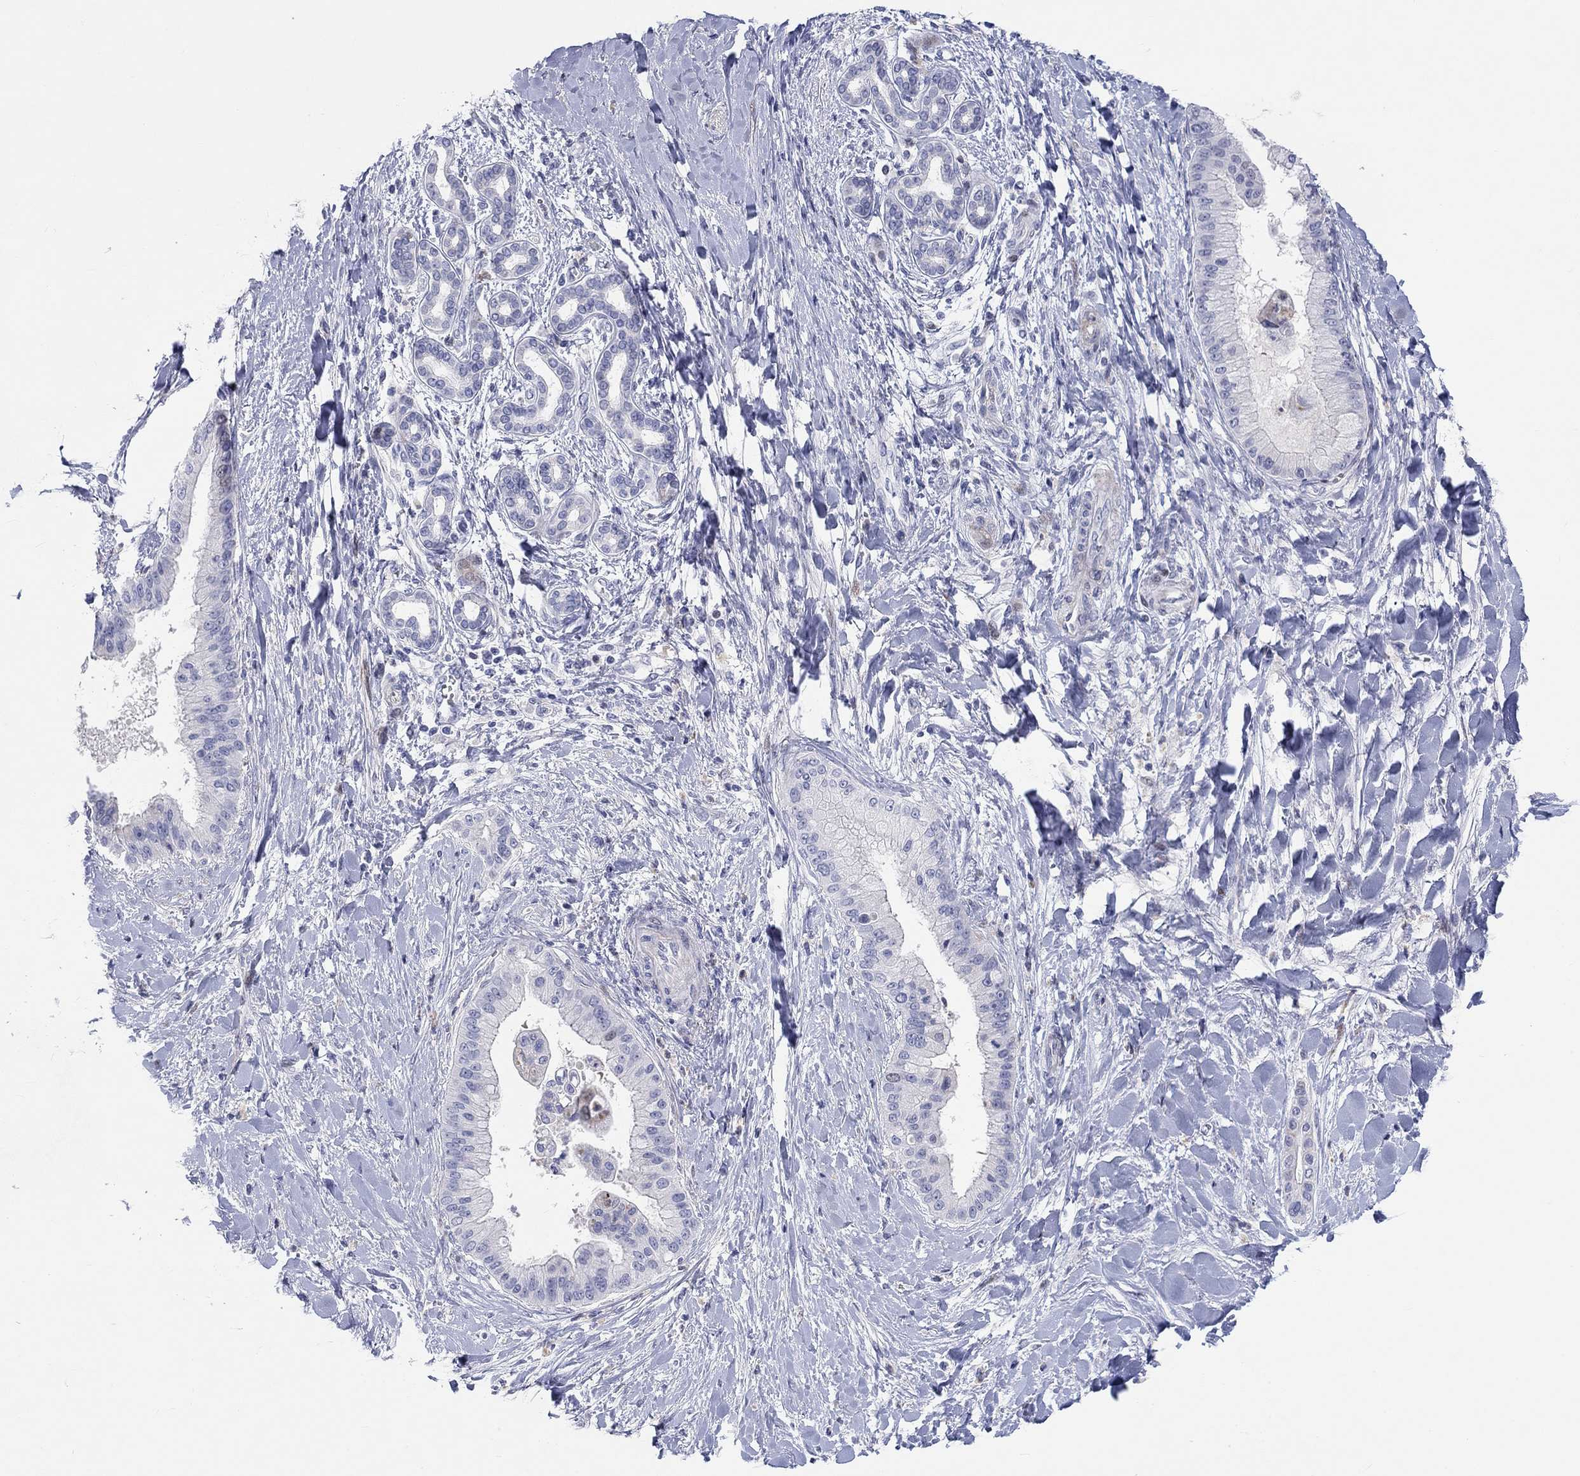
{"staining": {"intensity": "negative", "quantity": "none", "location": "none"}, "tissue": "liver cancer", "cell_type": "Tumor cells", "image_type": "cancer", "snomed": [{"axis": "morphology", "description": "Cholangiocarcinoma"}, {"axis": "topography", "description": "Liver"}], "caption": "This image is of cholangiocarcinoma (liver) stained with IHC to label a protein in brown with the nuclei are counter-stained blue. There is no expression in tumor cells.", "gene": "ARHGAP36", "patient": {"sex": "female", "age": 54}}